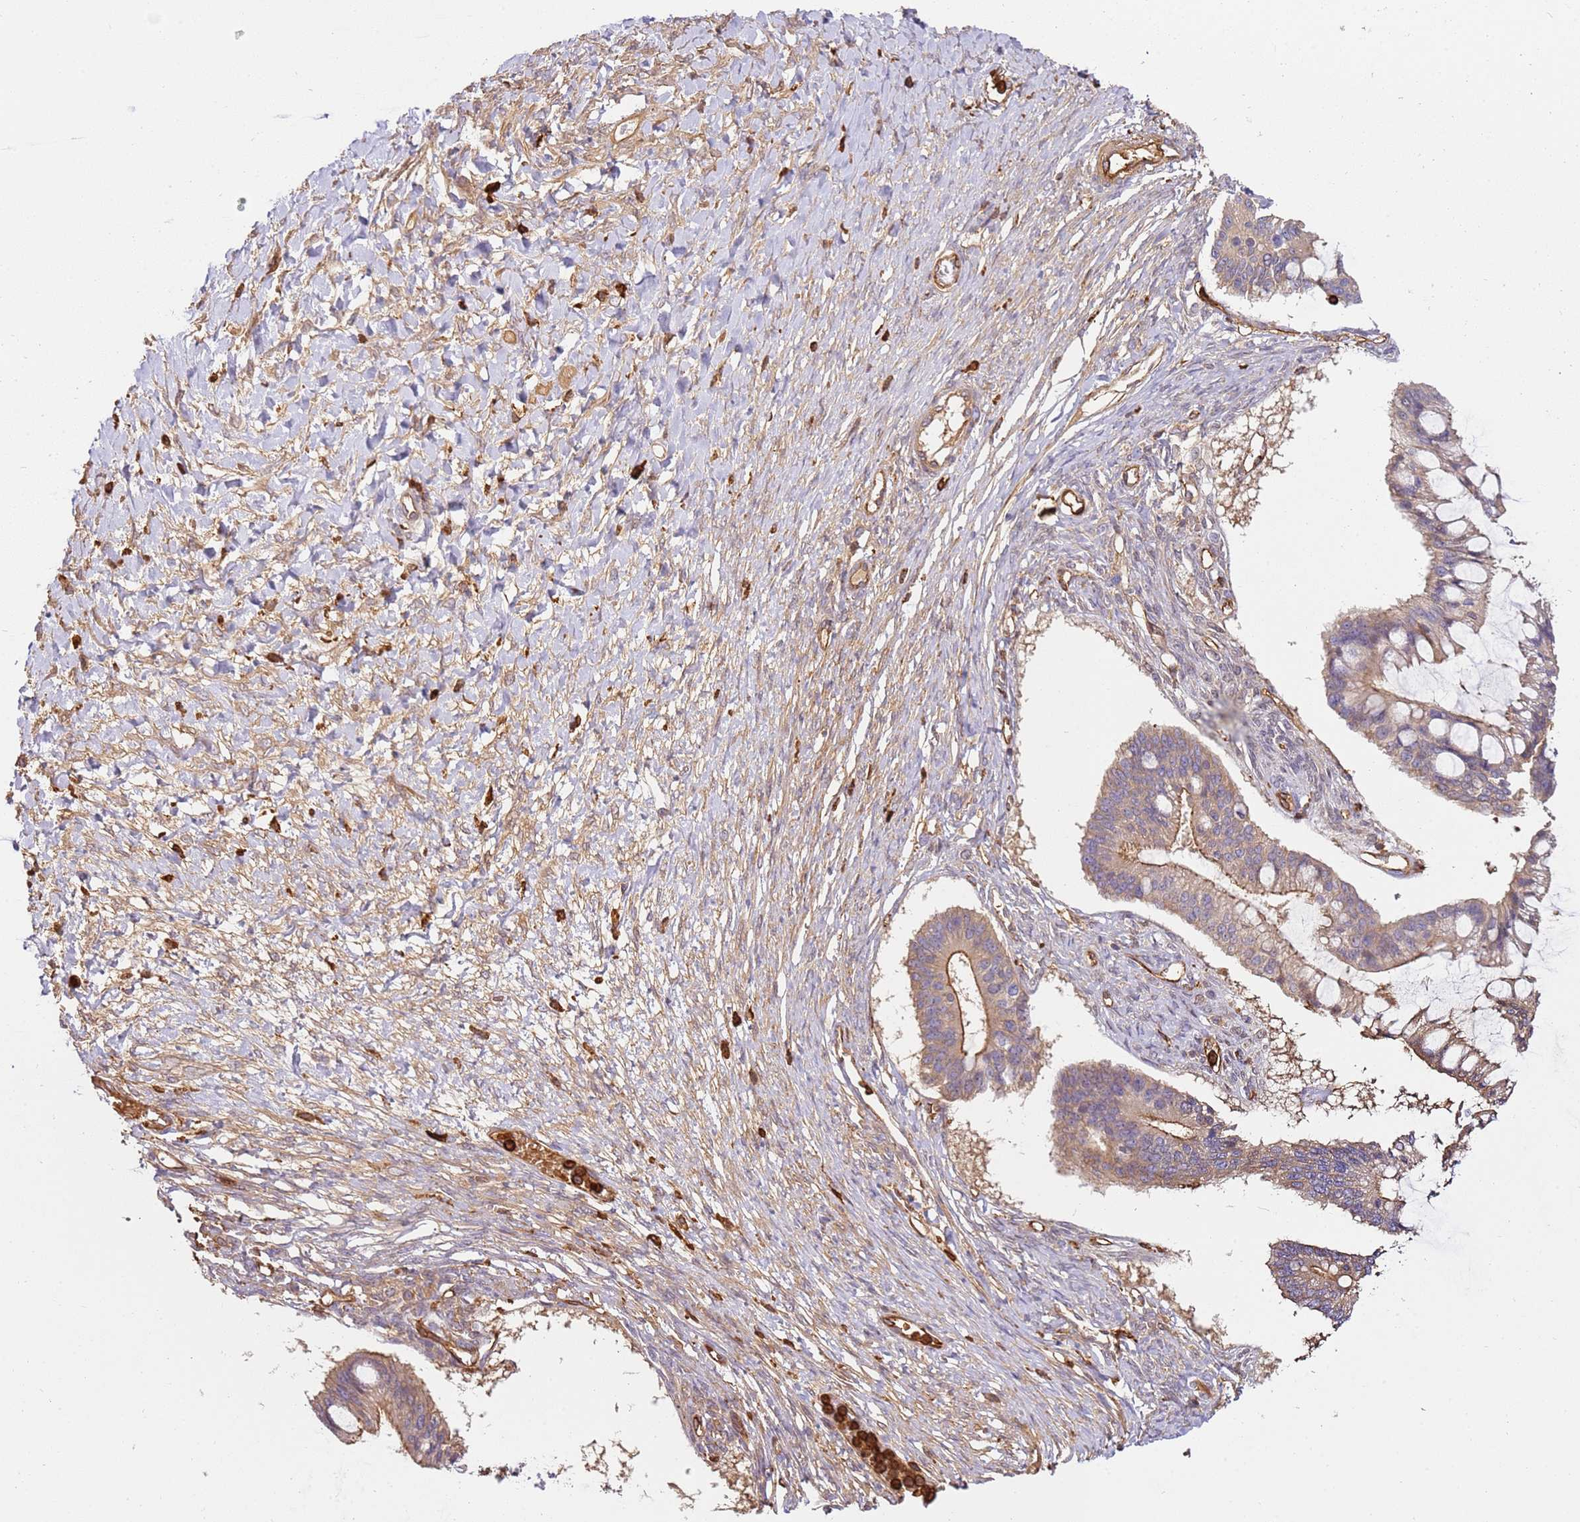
{"staining": {"intensity": "moderate", "quantity": ">75%", "location": "cytoplasmic/membranous"}, "tissue": "ovarian cancer", "cell_type": "Tumor cells", "image_type": "cancer", "snomed": [{"axis": "morphology", "description": "Cystadenocarcinoma, mucinous, NOS"}, {"axis": "topography", "description": "Ovary"}], "caption": "About >75% of tumor cells in human ovarian mucinous cystadenocarcinoma show moderate cytoplasmic/membranous protein expression as visualized by brown immunohistochemical staining.", "gene": "OR6P1", "patient": {"sex": "female", "age": 73}}